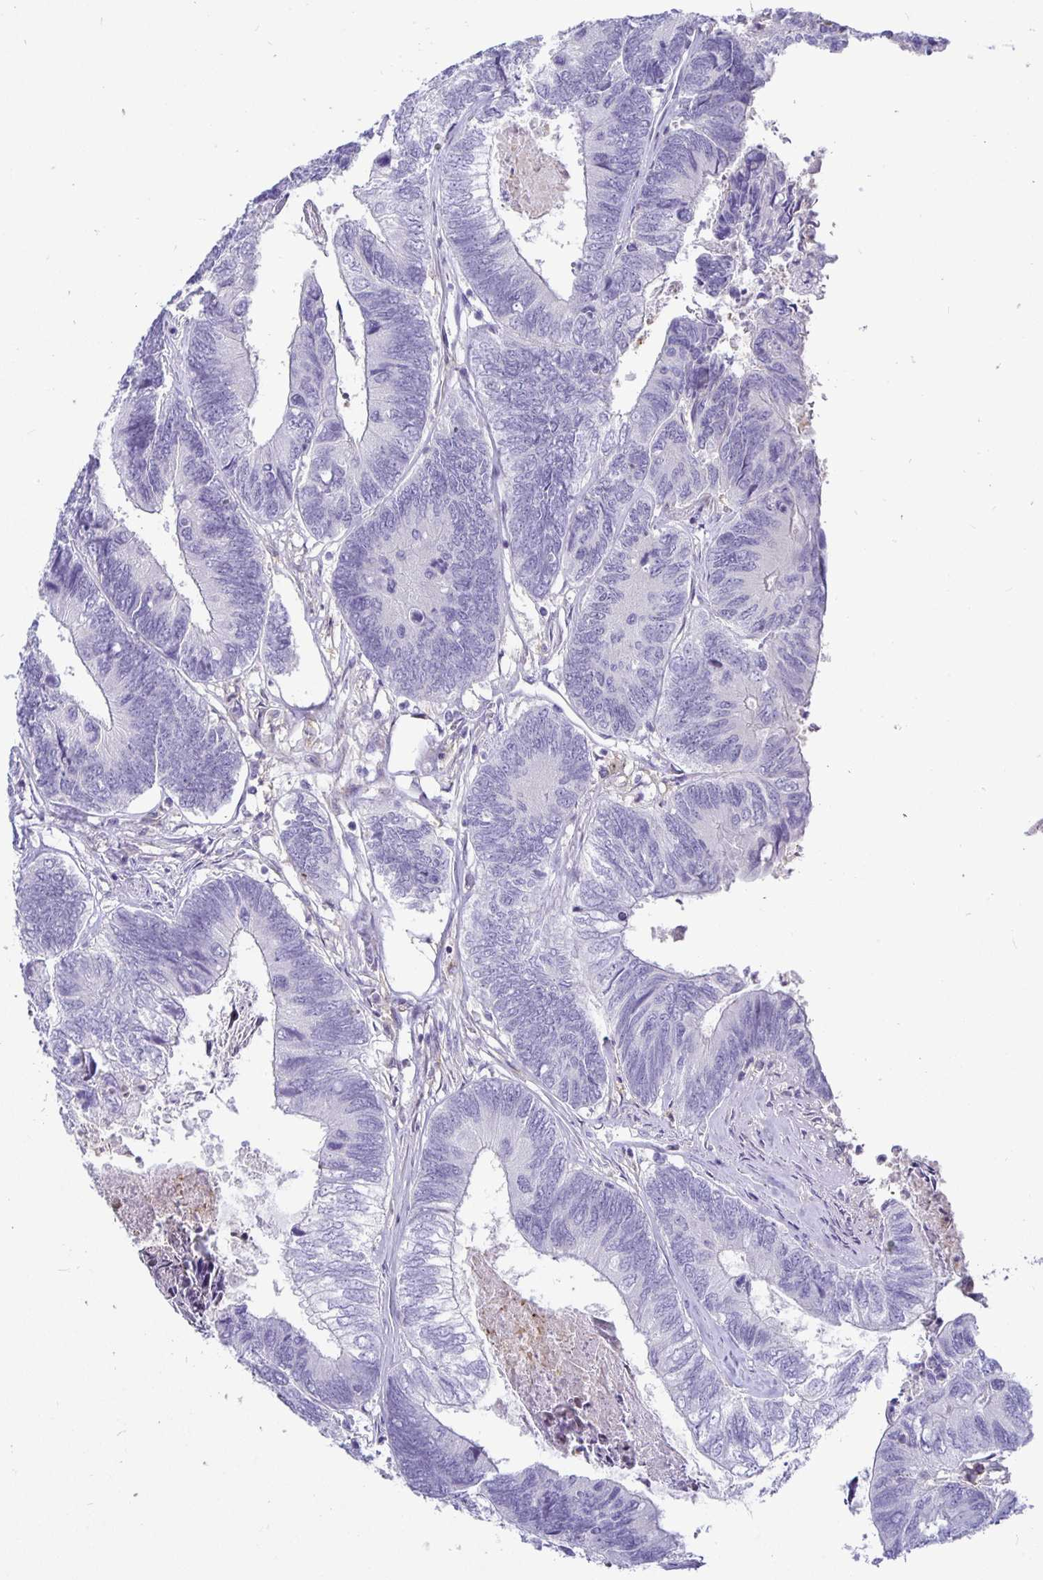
{"staining": {"intensity": "negative", "quantity": "none", "location": "none"}, "tissue": "colorectal cancer", "cell_type": "Tumor cells", "image_type": "cancer", "snomed": [{"axis": "morphology", "description": "Adenocarcinoma, NOS"}, {"axis": "topography", "description": "Colon"}], "caption": "Immunohistochemistry of colorectal adenocarcinoma displays no expression in tumor cells.", "gene": "SIRPA", "patient": {"sex": "female", "age": 67}}